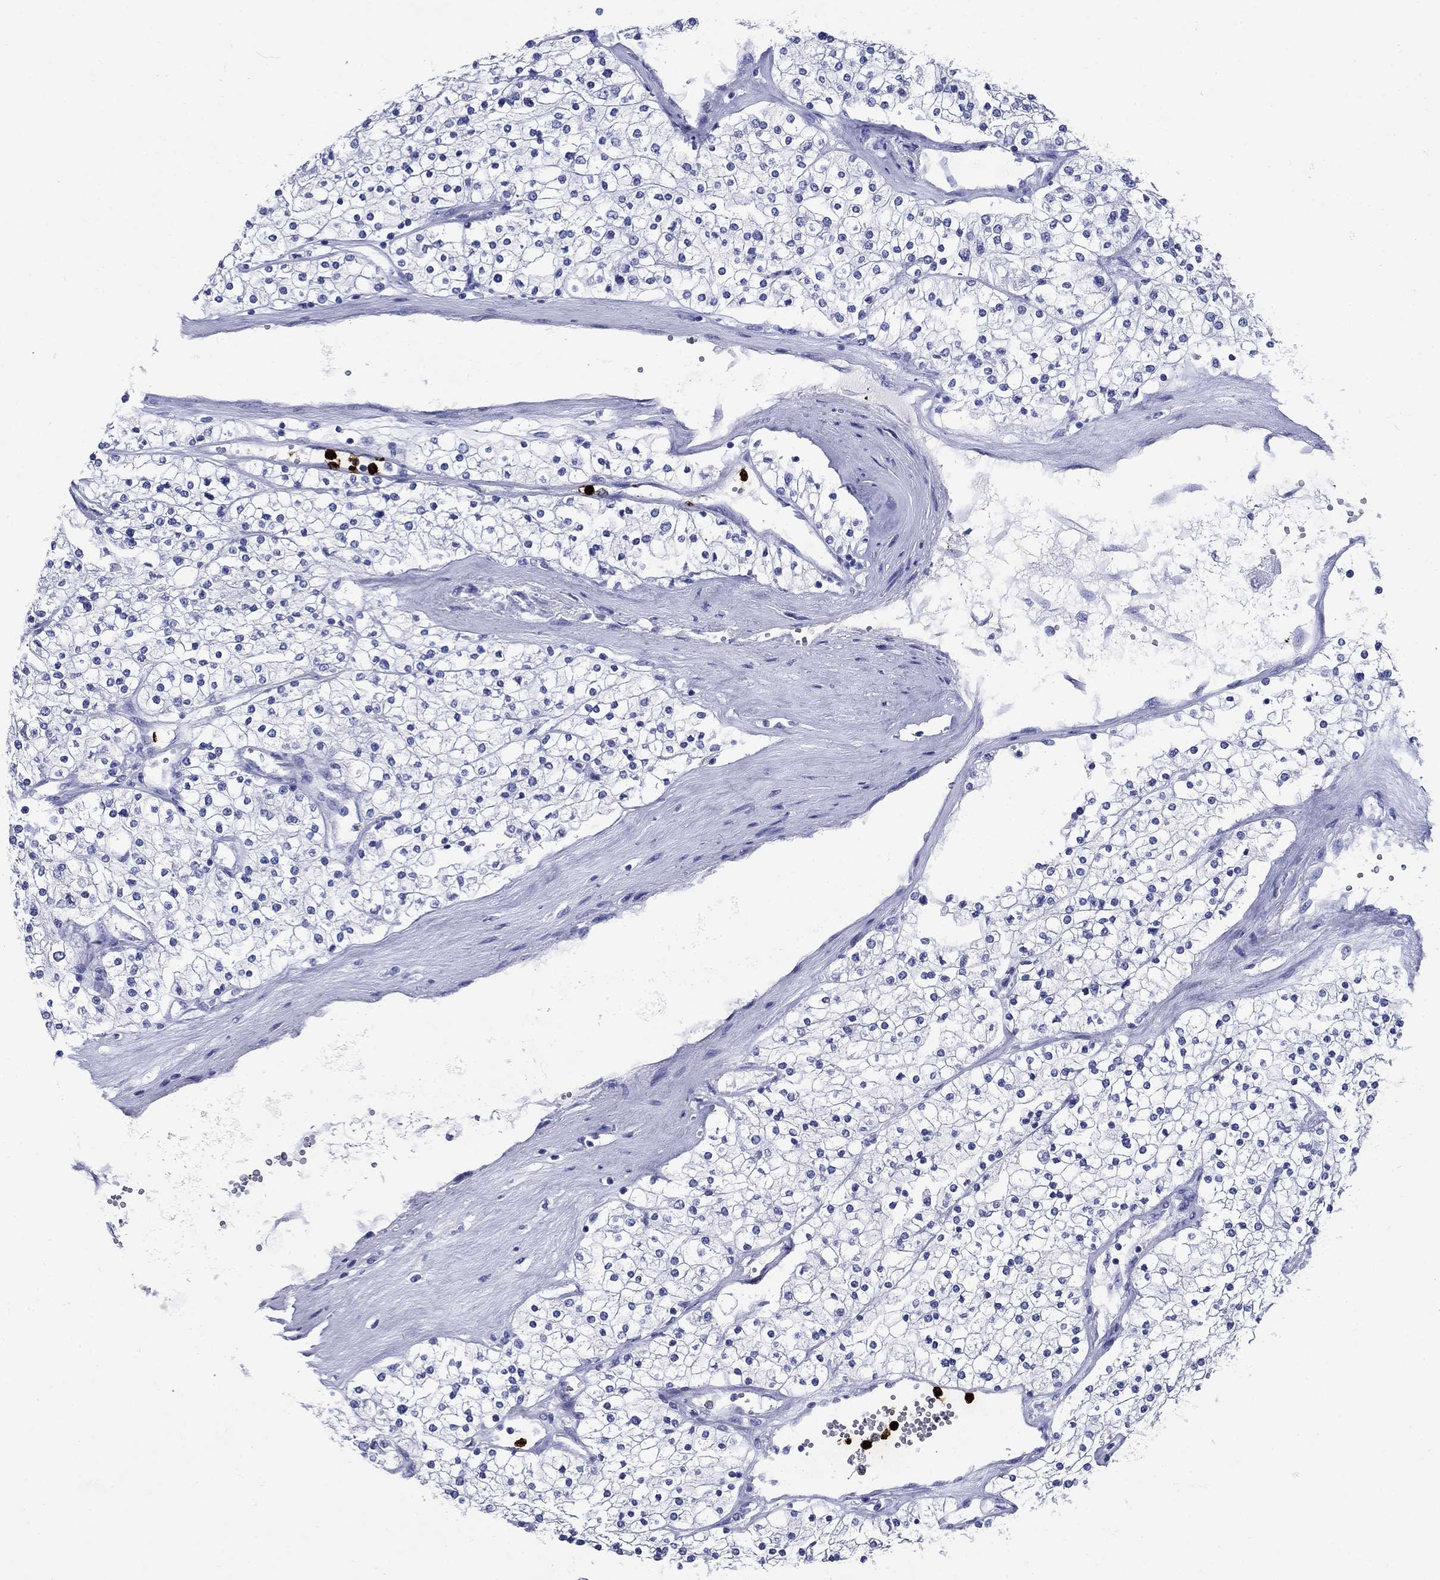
{"staining": {"intensity": "negative", "quantity": "none", "location": "none"}, "tissue": "renal cancer", "cell_type": "Tumor cells", "image_type": "cancer", "snomed": [{"axis": "morphology", "description": "Adenocarcinoma, NOS"}, {"axis": "topography", "description": "Kidney"}], "caption": "Immunohistochemistry (IHC) image of neoplastic tissue: human renal adenocarcinoma stained with DAB shows no significant protein expression in tumor cells. The staining is performed using DAB brown chromogen with nuclei counter-stained in using hematoxylin.", "gene": "AZU1", "patient": {"sex": "male", "age": 80}}